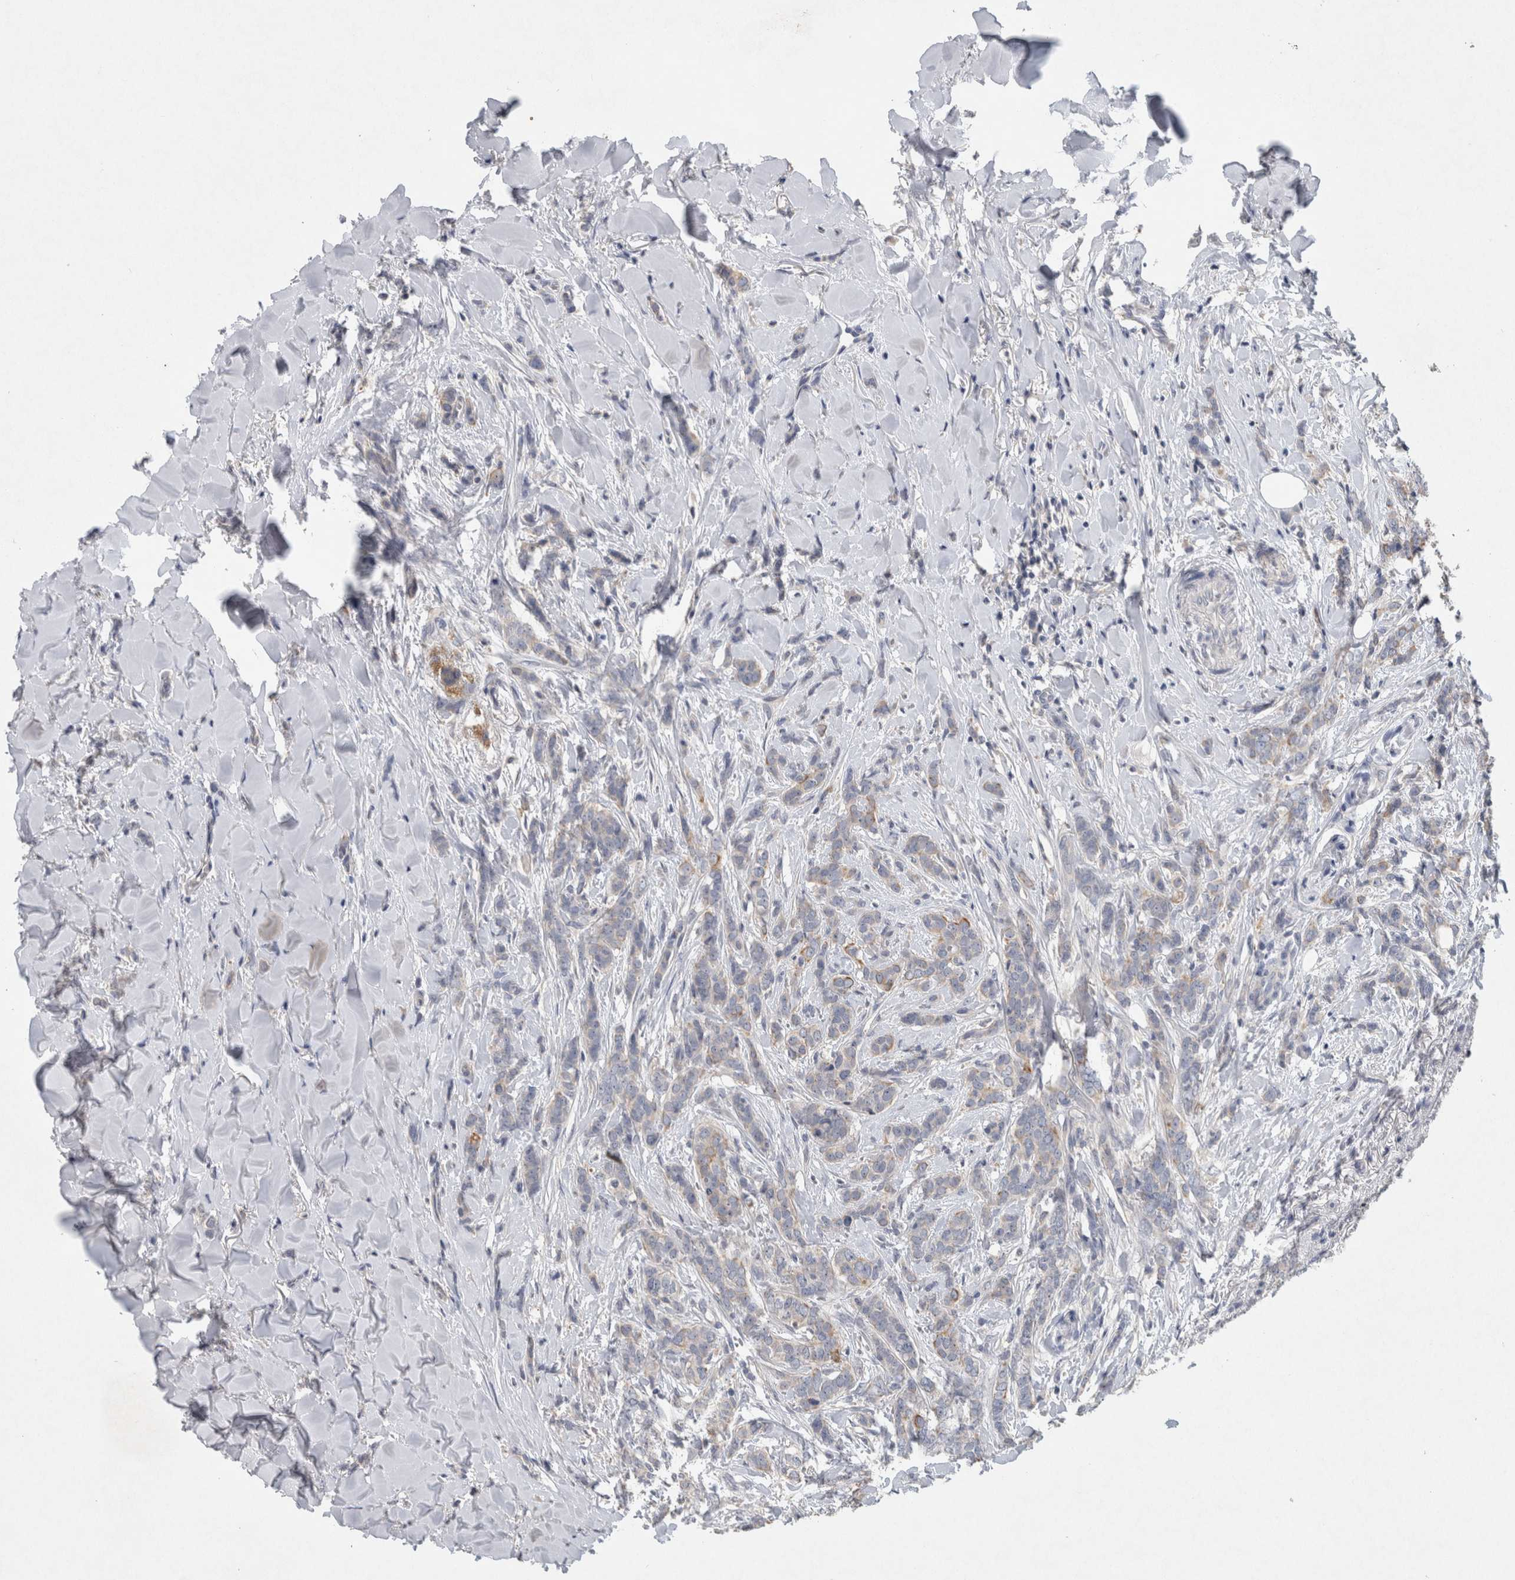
{"staining": {"intensity": "weak", "quantity": "<25%", "location": "cytoplasmic/membranous"}, "tissue": "breast cancer", "cell_type": "Tumor cells", "image_type": "cancer", "snomed": [{"axis": "morphology", "description": "Lobular carcinoma"}, {"axis": "topography", "description": "Skin"}, {"axis": "topography", "description": "Breast"}], "caption": "DAB (3,3'-diaminobenzidine) immunohistochemical staining of lobular carcinoma (breast) reveals no significant expression in tumor cells.", "gene": "HEXD", "patient": {"sex": "female", "age": 46}}